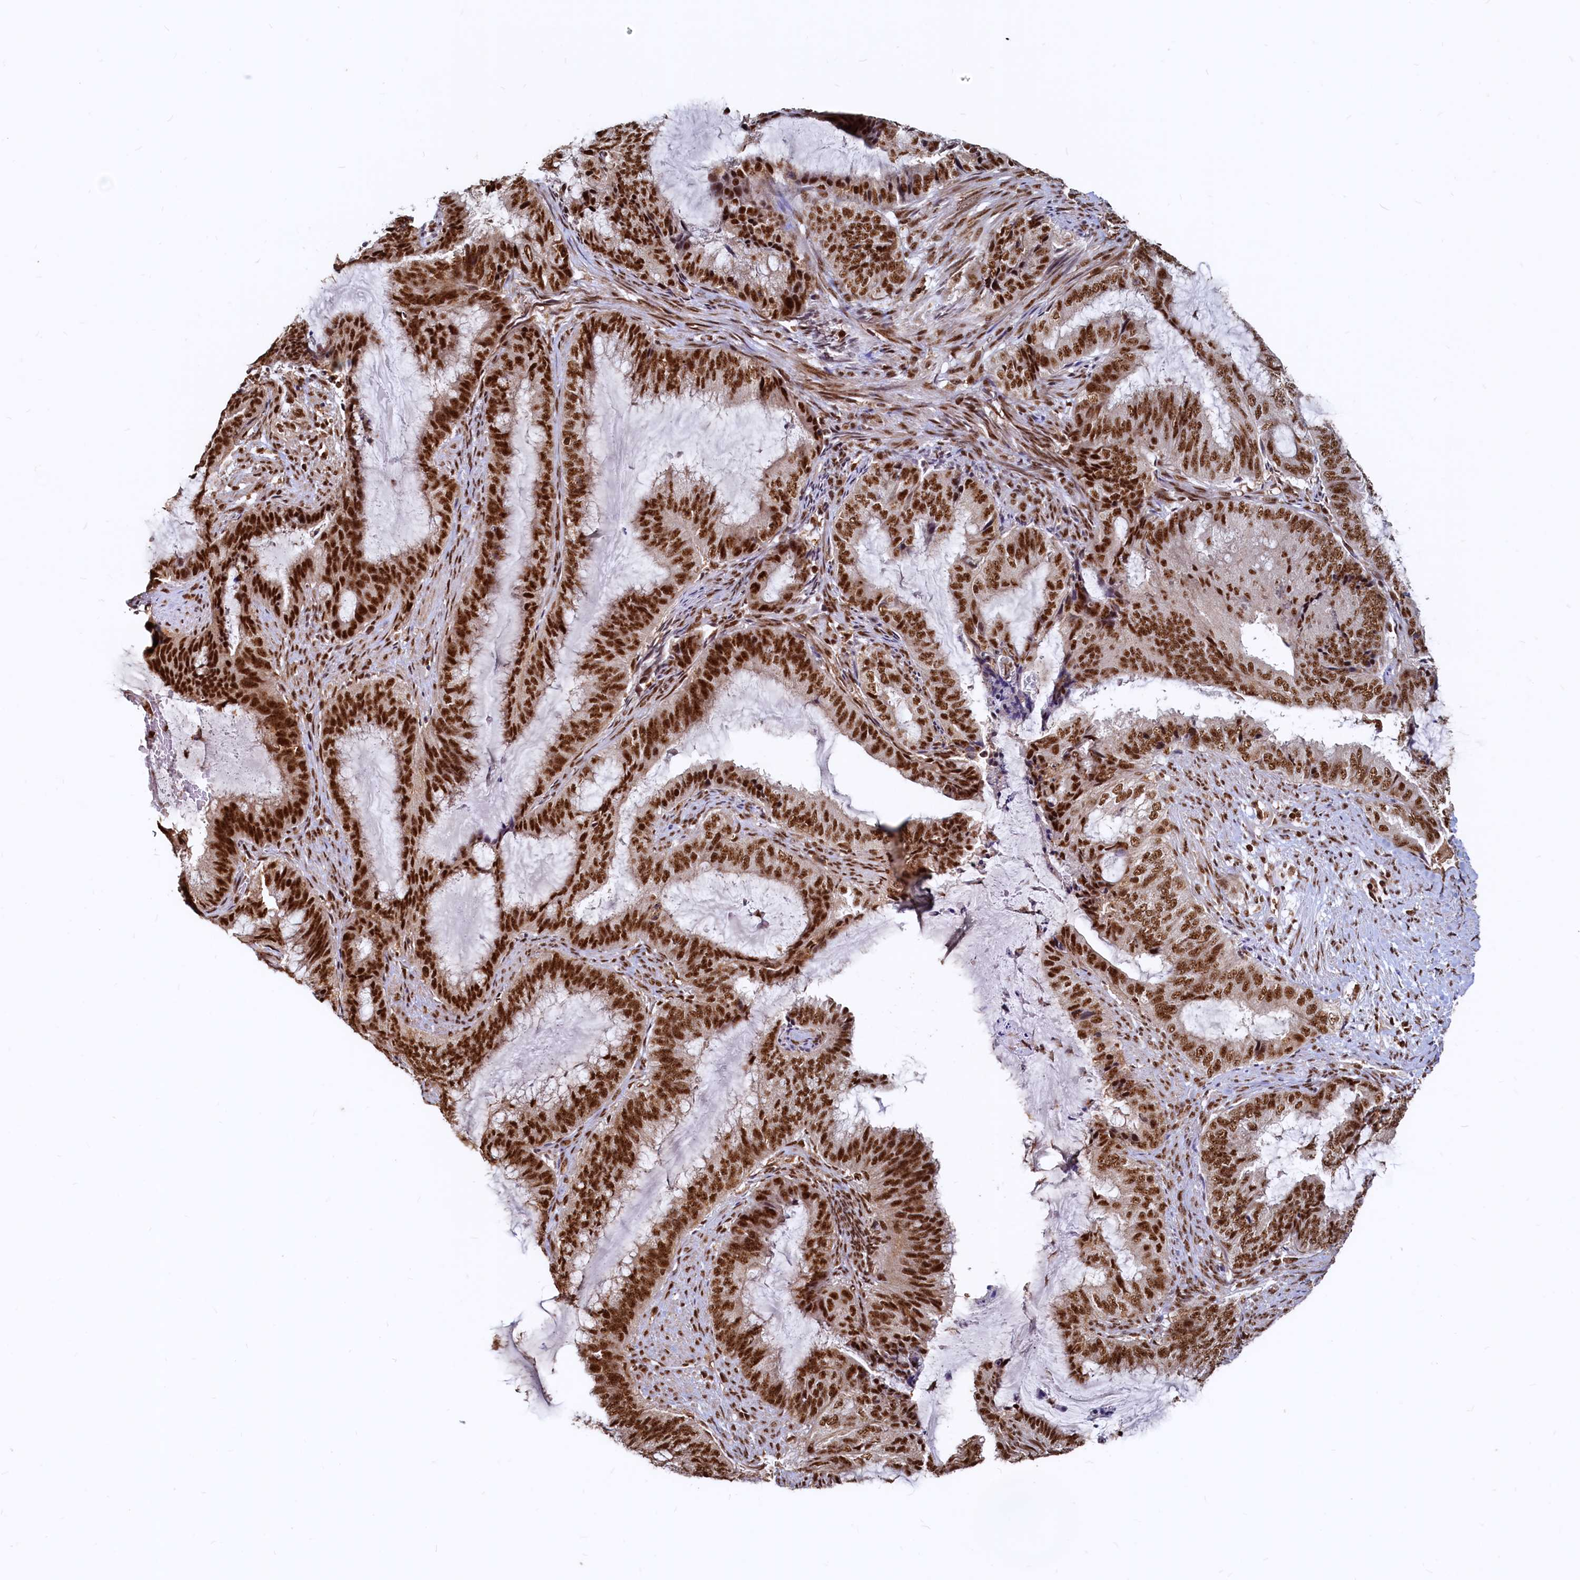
{"staining": {"intensity": "strong", "quantity": ">75%", "location": "nuclear"}, "tissue": "endometrial cancer", "cell_type": "Tumor cells", "image_type": "cancer", "snomed": [{"axis": "morphology", "description": "Adenocarcinoma, NOS"}, {"axis": "topography", "description": "Endometrium"}], "caption": "Endometrial cancer (adenocarcinoma) stained with a brown dye displays strong nuclear positive positivity in approximately >75% of tumor cells.", "gene": "RSRC2", "patient": {"sex": "female", "age": 51}}